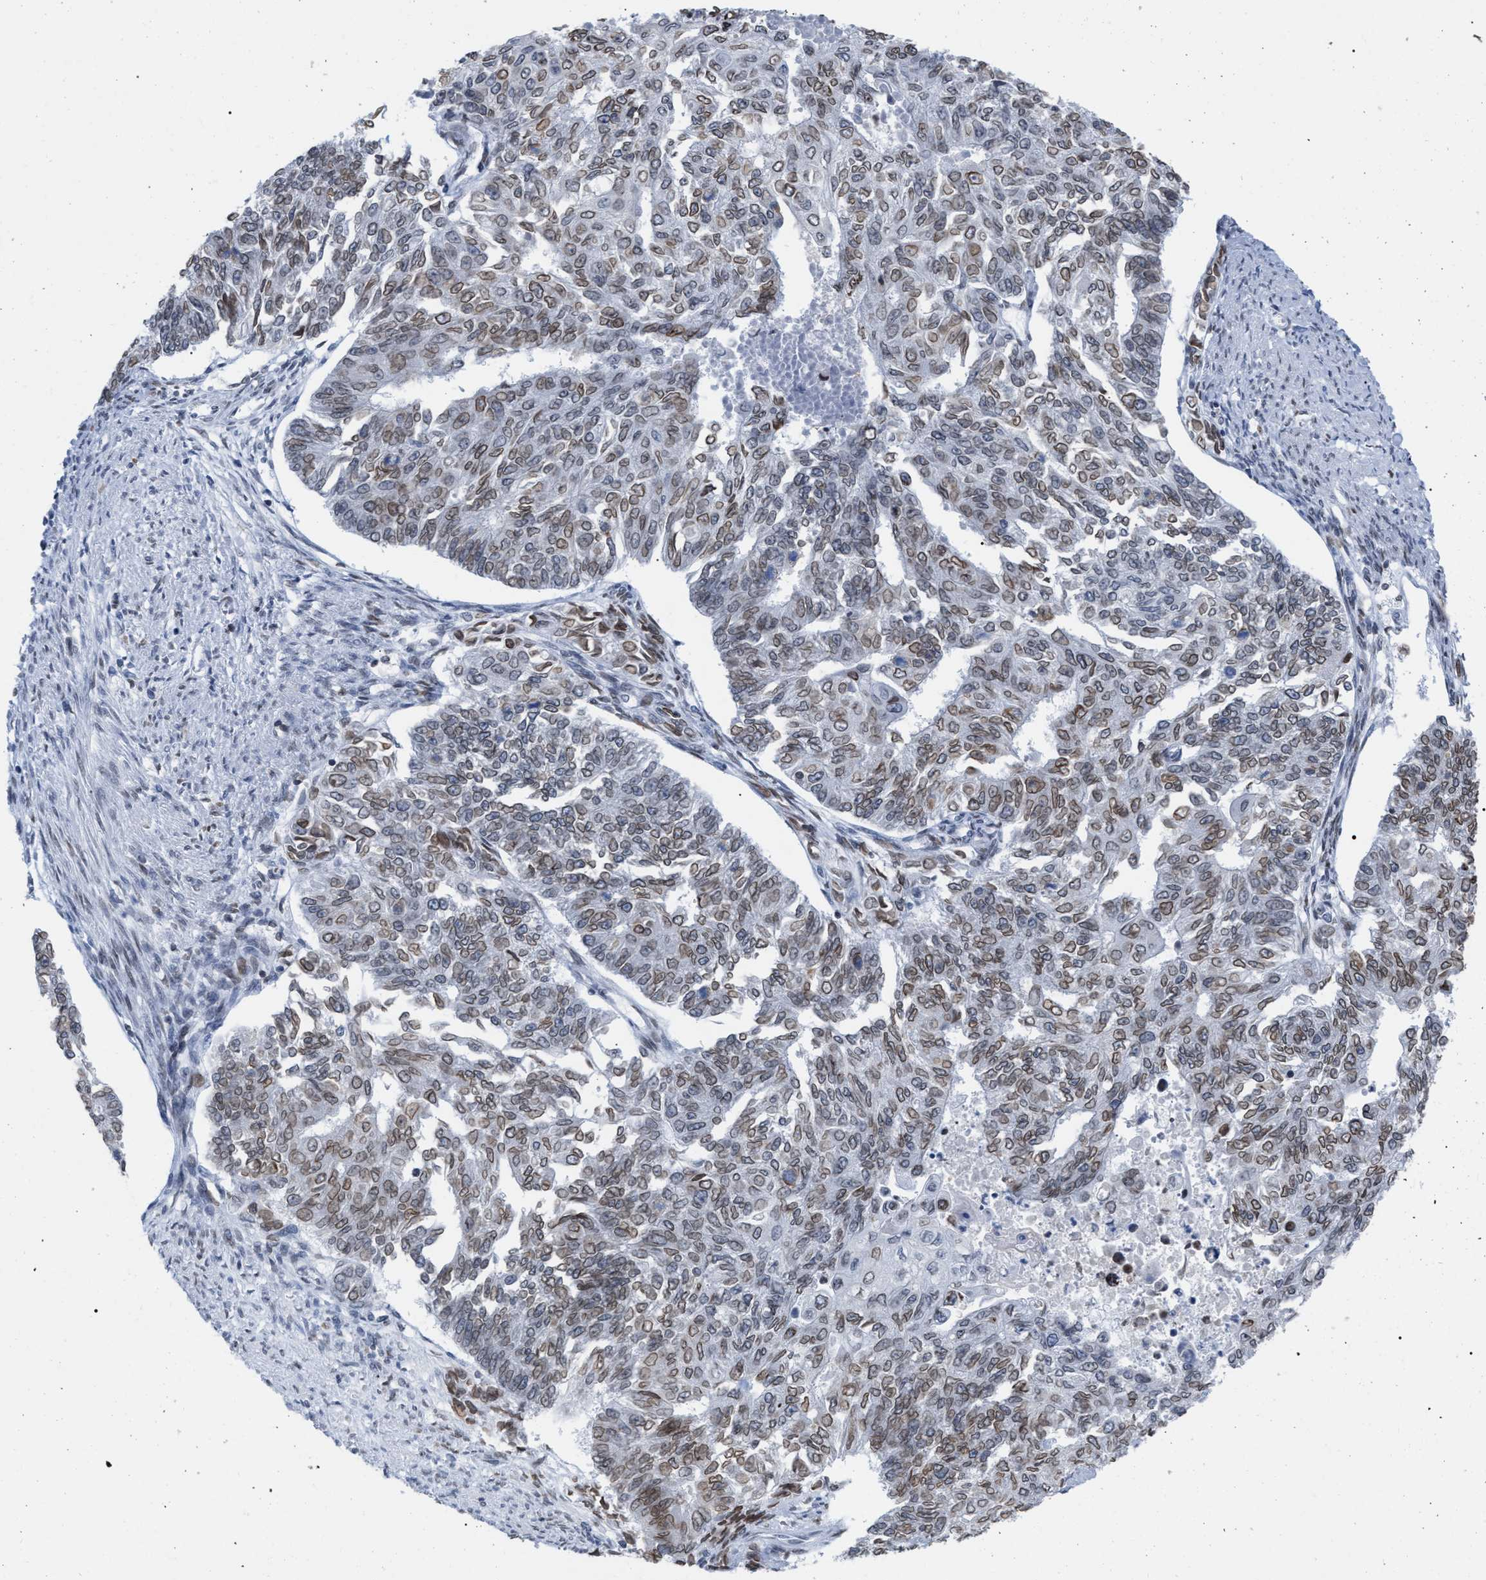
{"staining": {"intensity": "moderate", "quantity": ">75%", "location": "cytoplasmic/membranous,nuclear"}, "tissue": "endometrial cancer", "cell_type": "Tumor cells", "image_type": "cancer", "snomed": [{"axis": "morphology", "description": "Adenocarcinoma, NOS"}, {"axis": "topography", "description": "Endometrium"}], "caption": "Moderate cytoplasmic/membranous and nuclear protein positivity is identified in about >75% of tumor cells in endometrial adenocarcinoma. (IHC, brightfield microscopy, high magnification).", "gene": "TPR", "patient": {"sex": "female", "age": 32}}